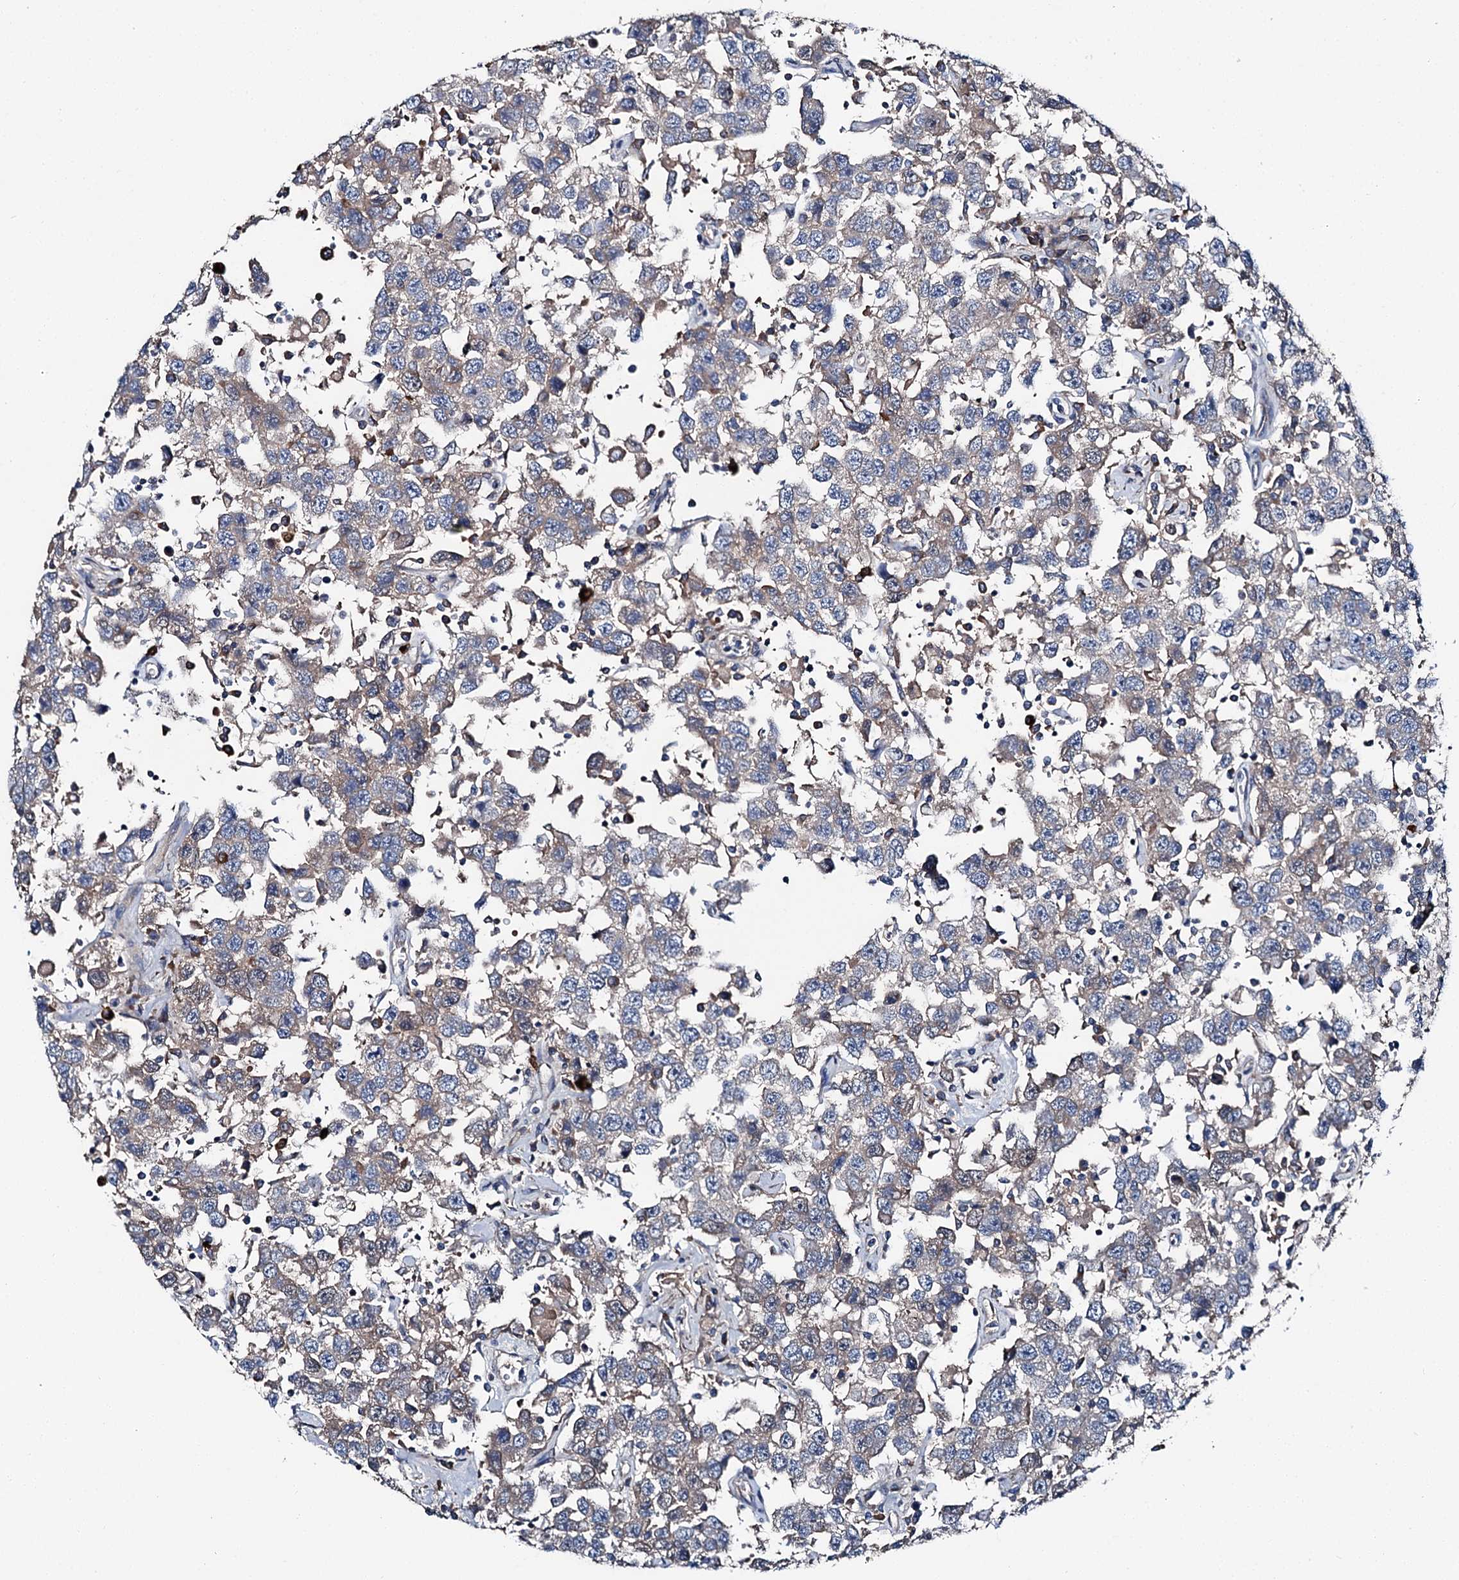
{"staining": {"intensity": "negative", "quantity": "none", "location": "none"}, "tissue": "testis cancer", "cell_type": "Tumor cells", "image_type": "cancer", "snomed": [{"axis": "morphology", "description": "Seminoma, NOS"}, {"axis": "topography", "description": "Testis"}], "caption": "DAB immunohistochemical staining of human testis cancer shows no significant positivity in tumor cells.", "gene": "SLC22A25", "patient": {"sex": "male", "age": 41}}